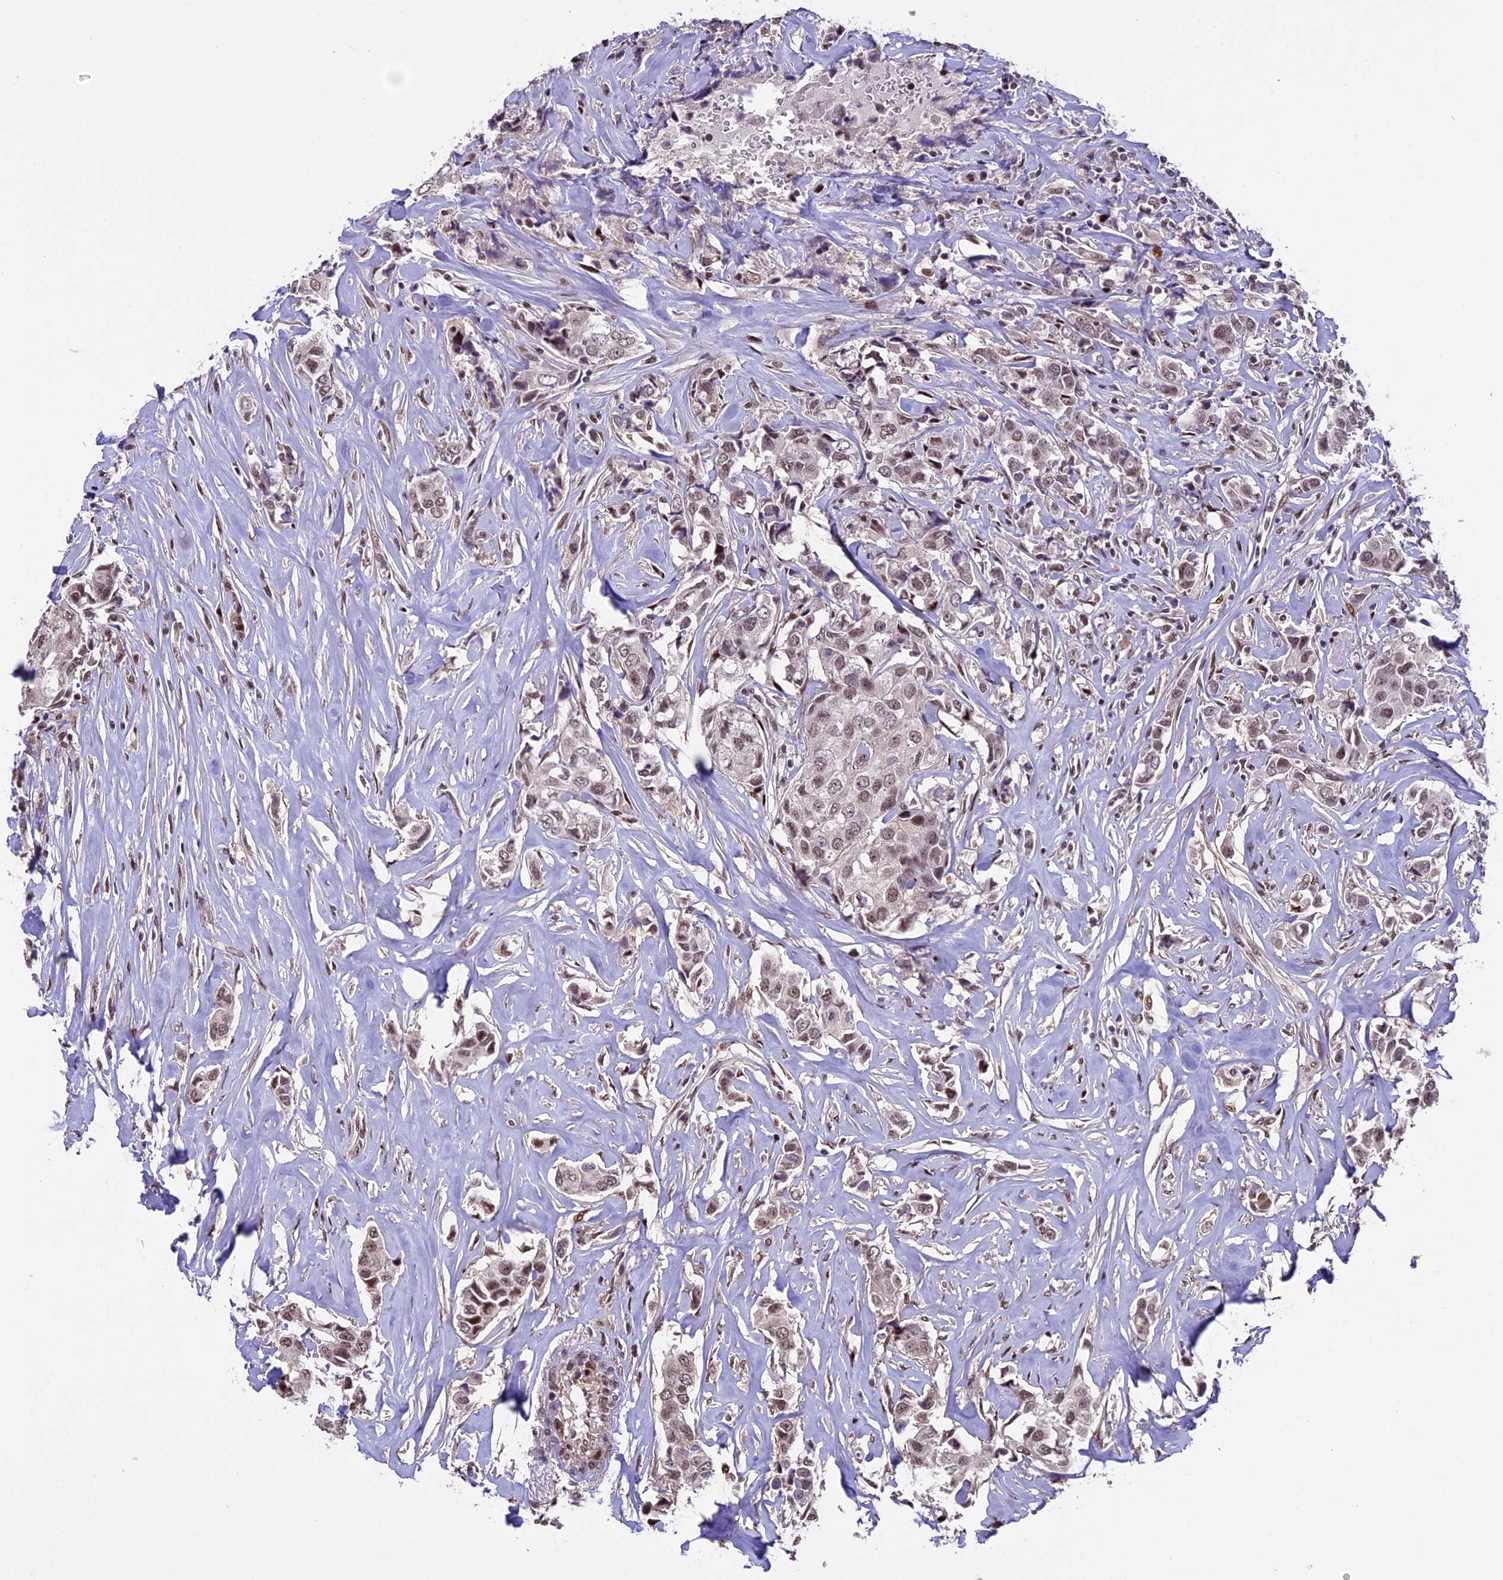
{"staining": {"intensity": "weak", "quantity": ">75%", "location": "nuclear"}, "tissue": "breast cancer", "cell_type": "Tumor cells", "image_type": "cancer", "snomed": [{"axis": "morphology", "description": "Duct carcinoma"}, {"axis": "topography", "description": "Breast"}], "caption": "High-magnification brightfield microscopy of breast cancer stained with DAB (3,3'-diaminobenzidine) (brown) and counterstained with hematoxylin (blue). tumor cells exhibit weak nuclear expression is identified in approximately>75% of cells. The protein of interest is stained brown, and the nuclei are stained in blue (DAB IHC with brightfield microscopy, high magnification).", "gene": "TCP11L2", "patient": {"sex": "female", "age": 80}}